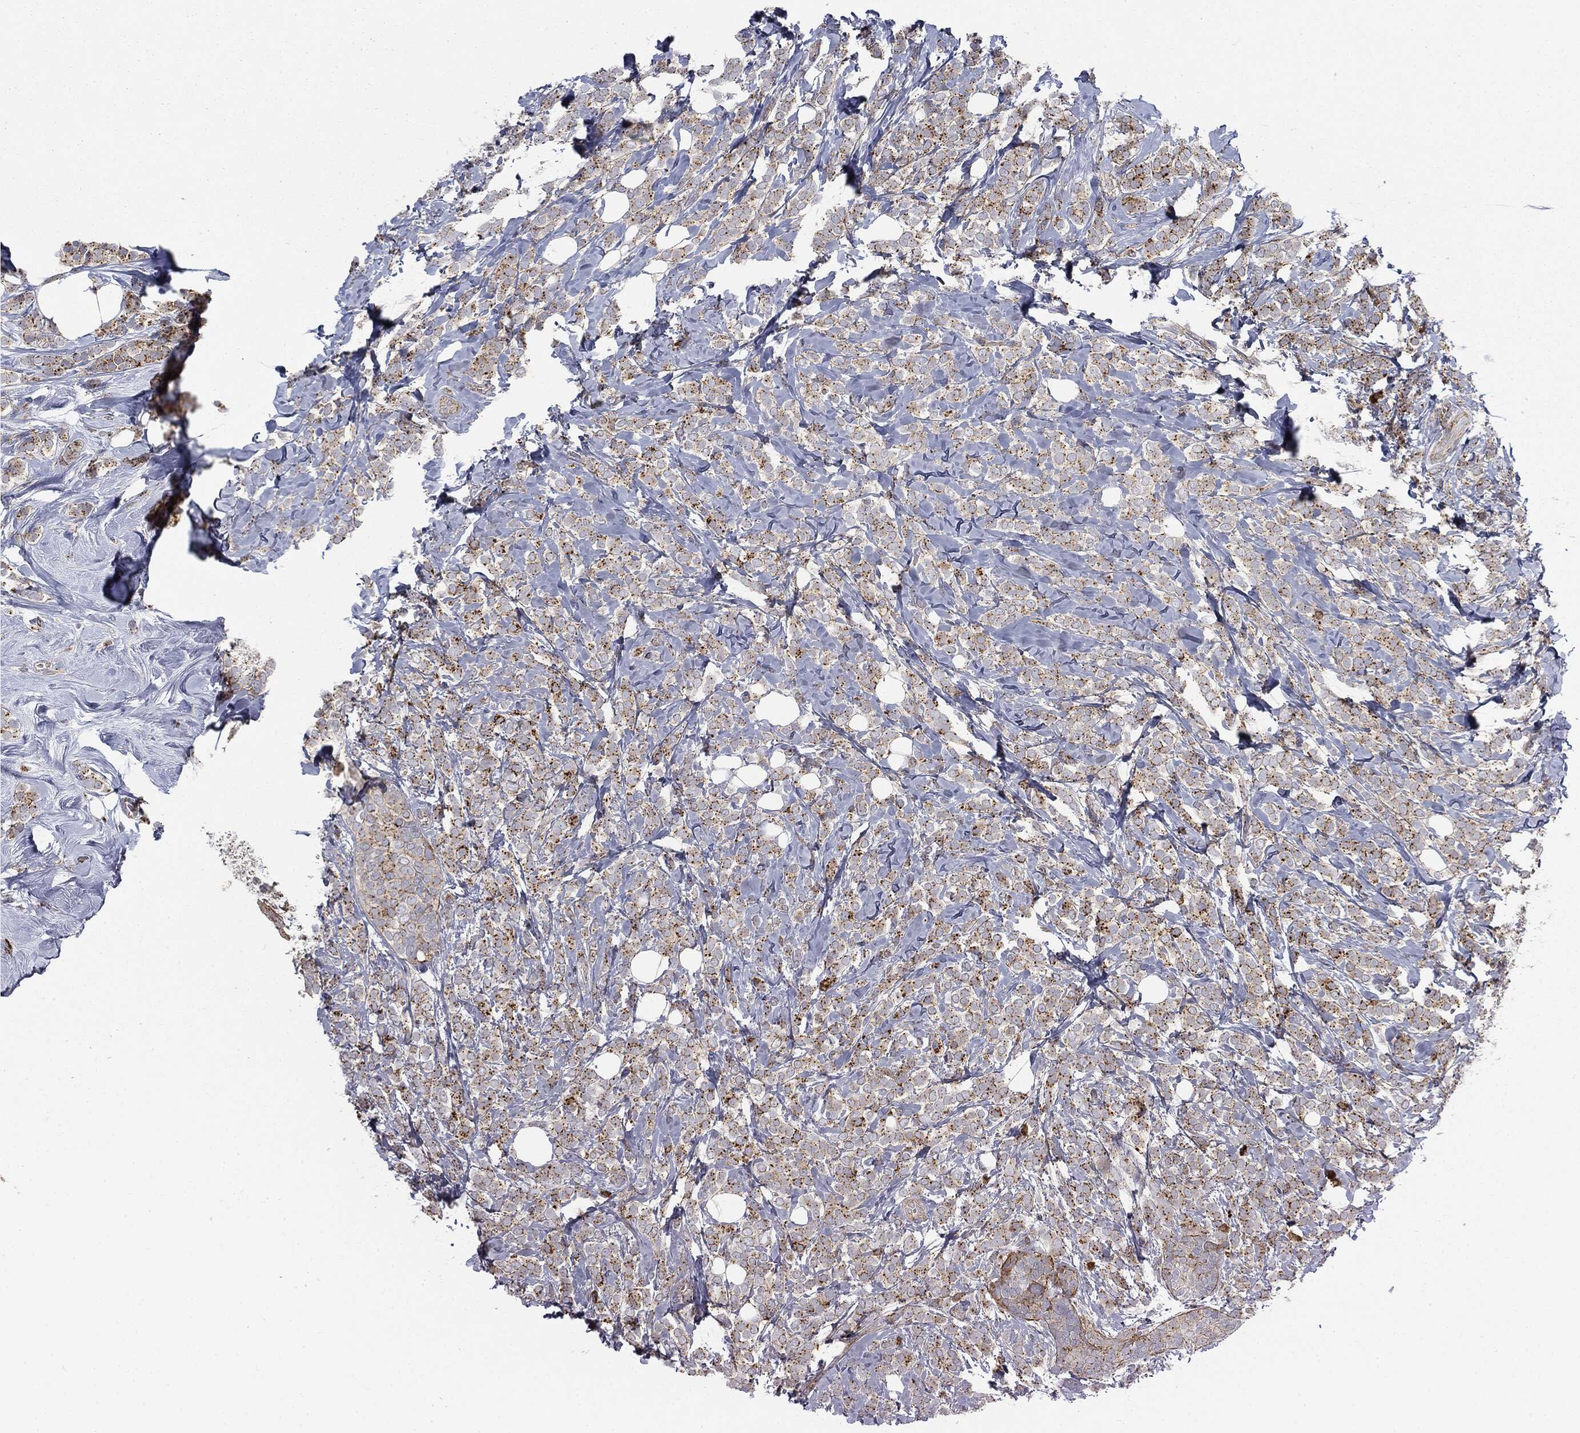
{"staining": {"intensity": "moderate", "quantity": ">75%", "location": "cytoplasmic/membranous"}, "tissue": "breast cancer", "cell_type": "Tumor cells", "image_type": "cancer", "snomed": [{"axis": "morphology", "description": "Lobular carcinoma"}, {"axis": "topography", "description": "Breast"}], "caption": "Breast lobular carcinoma stained for a protein (brown) exhibits moderate cytoplasmic/membranous positive positivity in approximately >75% of tumor cells.", "gene": "CTSA", "patient": {"sex": "female", "age": 49}}